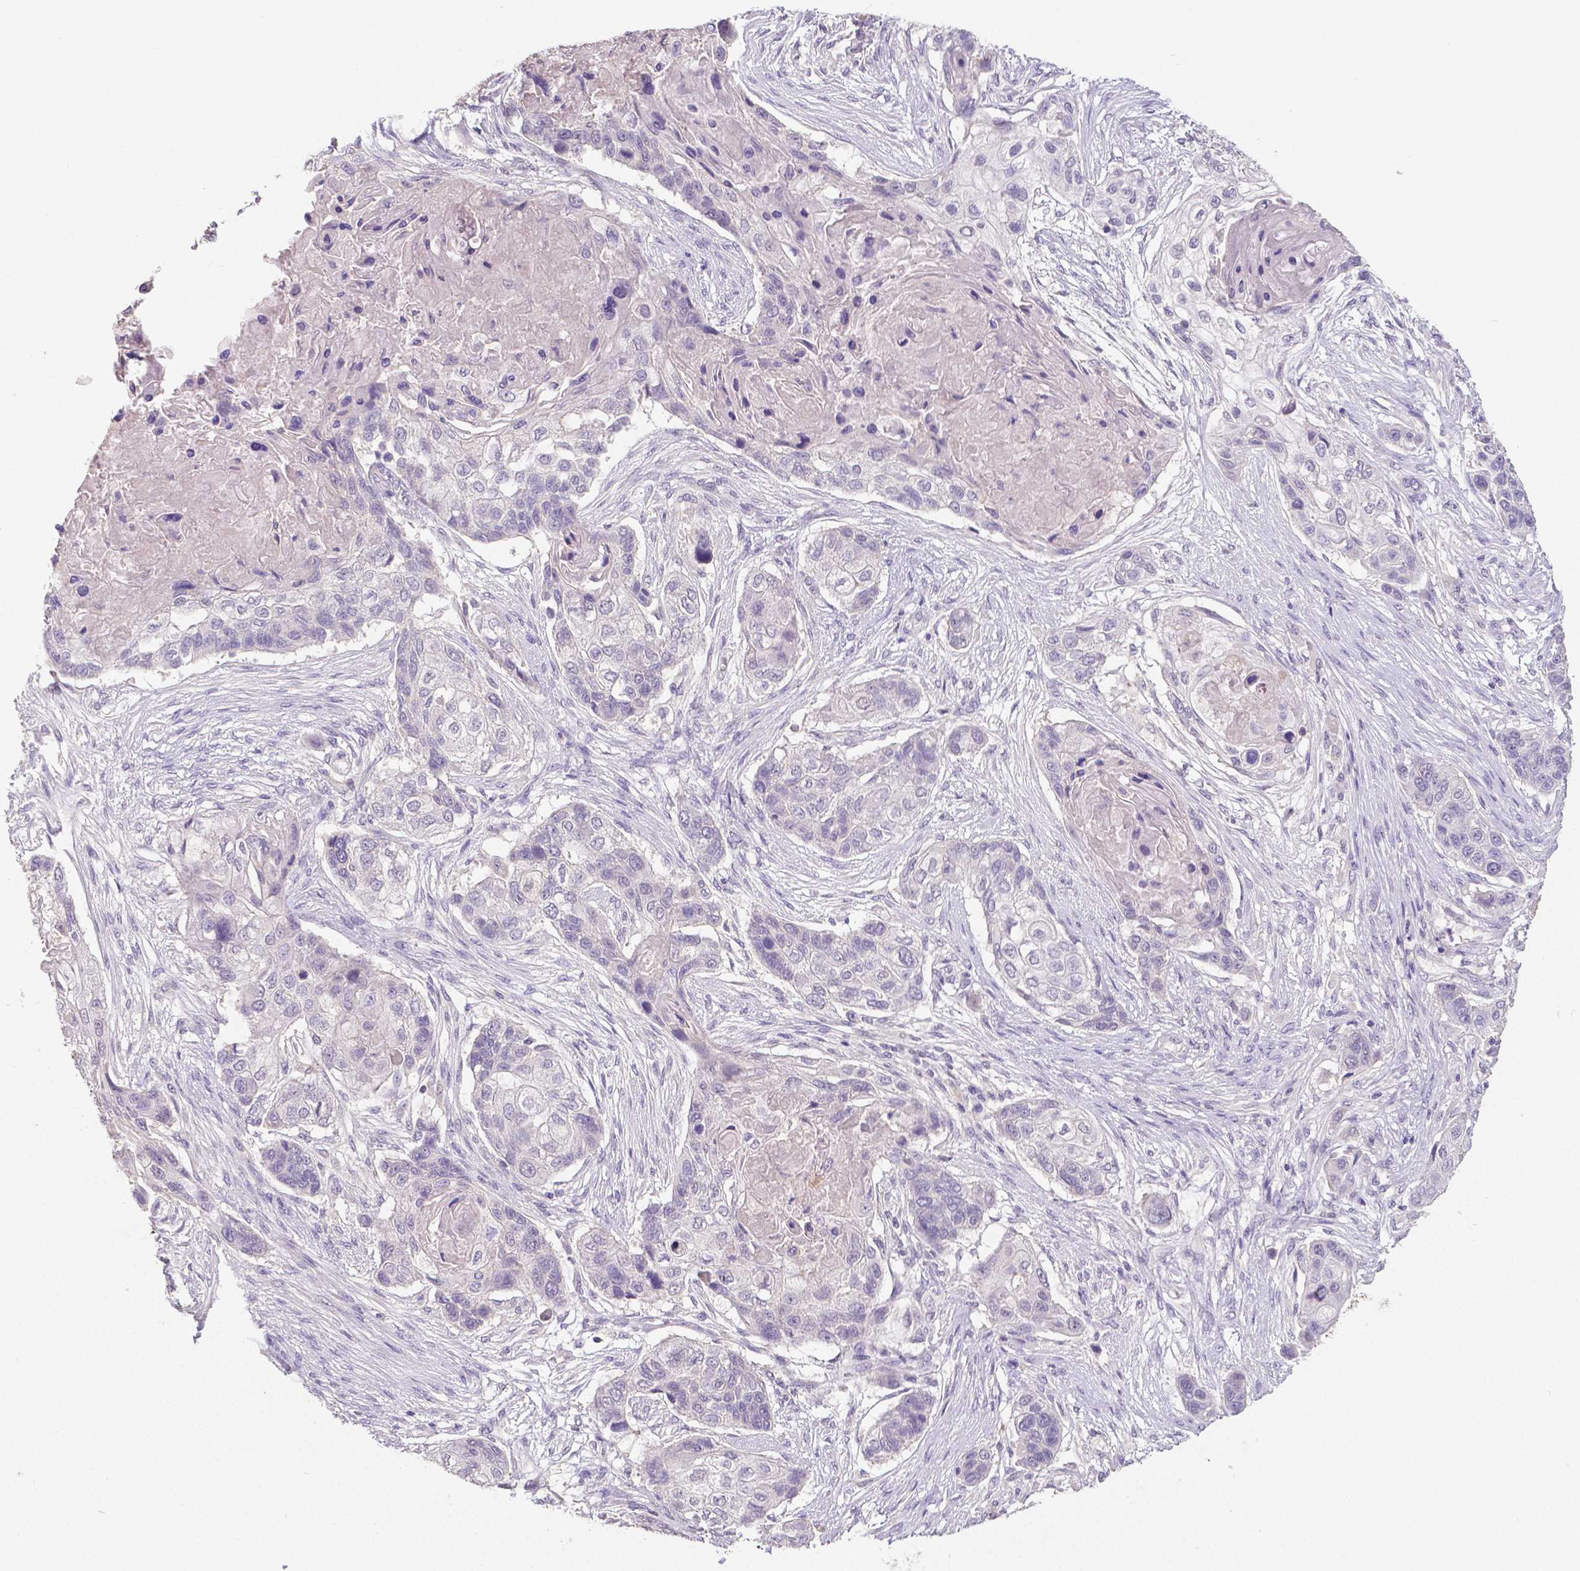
{"staining": {"intensity": "negative", "quantity": "none", "location": "none"}, "tissue": "lung cancer", "cell_type": "Tumor cells", "image_type": "cancer", "snomed": [{"axis": "morphology", "description": "Squamous cell carcinoma, NOS"}, {"axis": "topography", "description": "Lung"}], "caption": "The micrograph shows no significant expression in tumor cells of lung squamous cell carcinoma.", "gene": "CRMP1", "patient": {"sex": "male", "age": 69}}